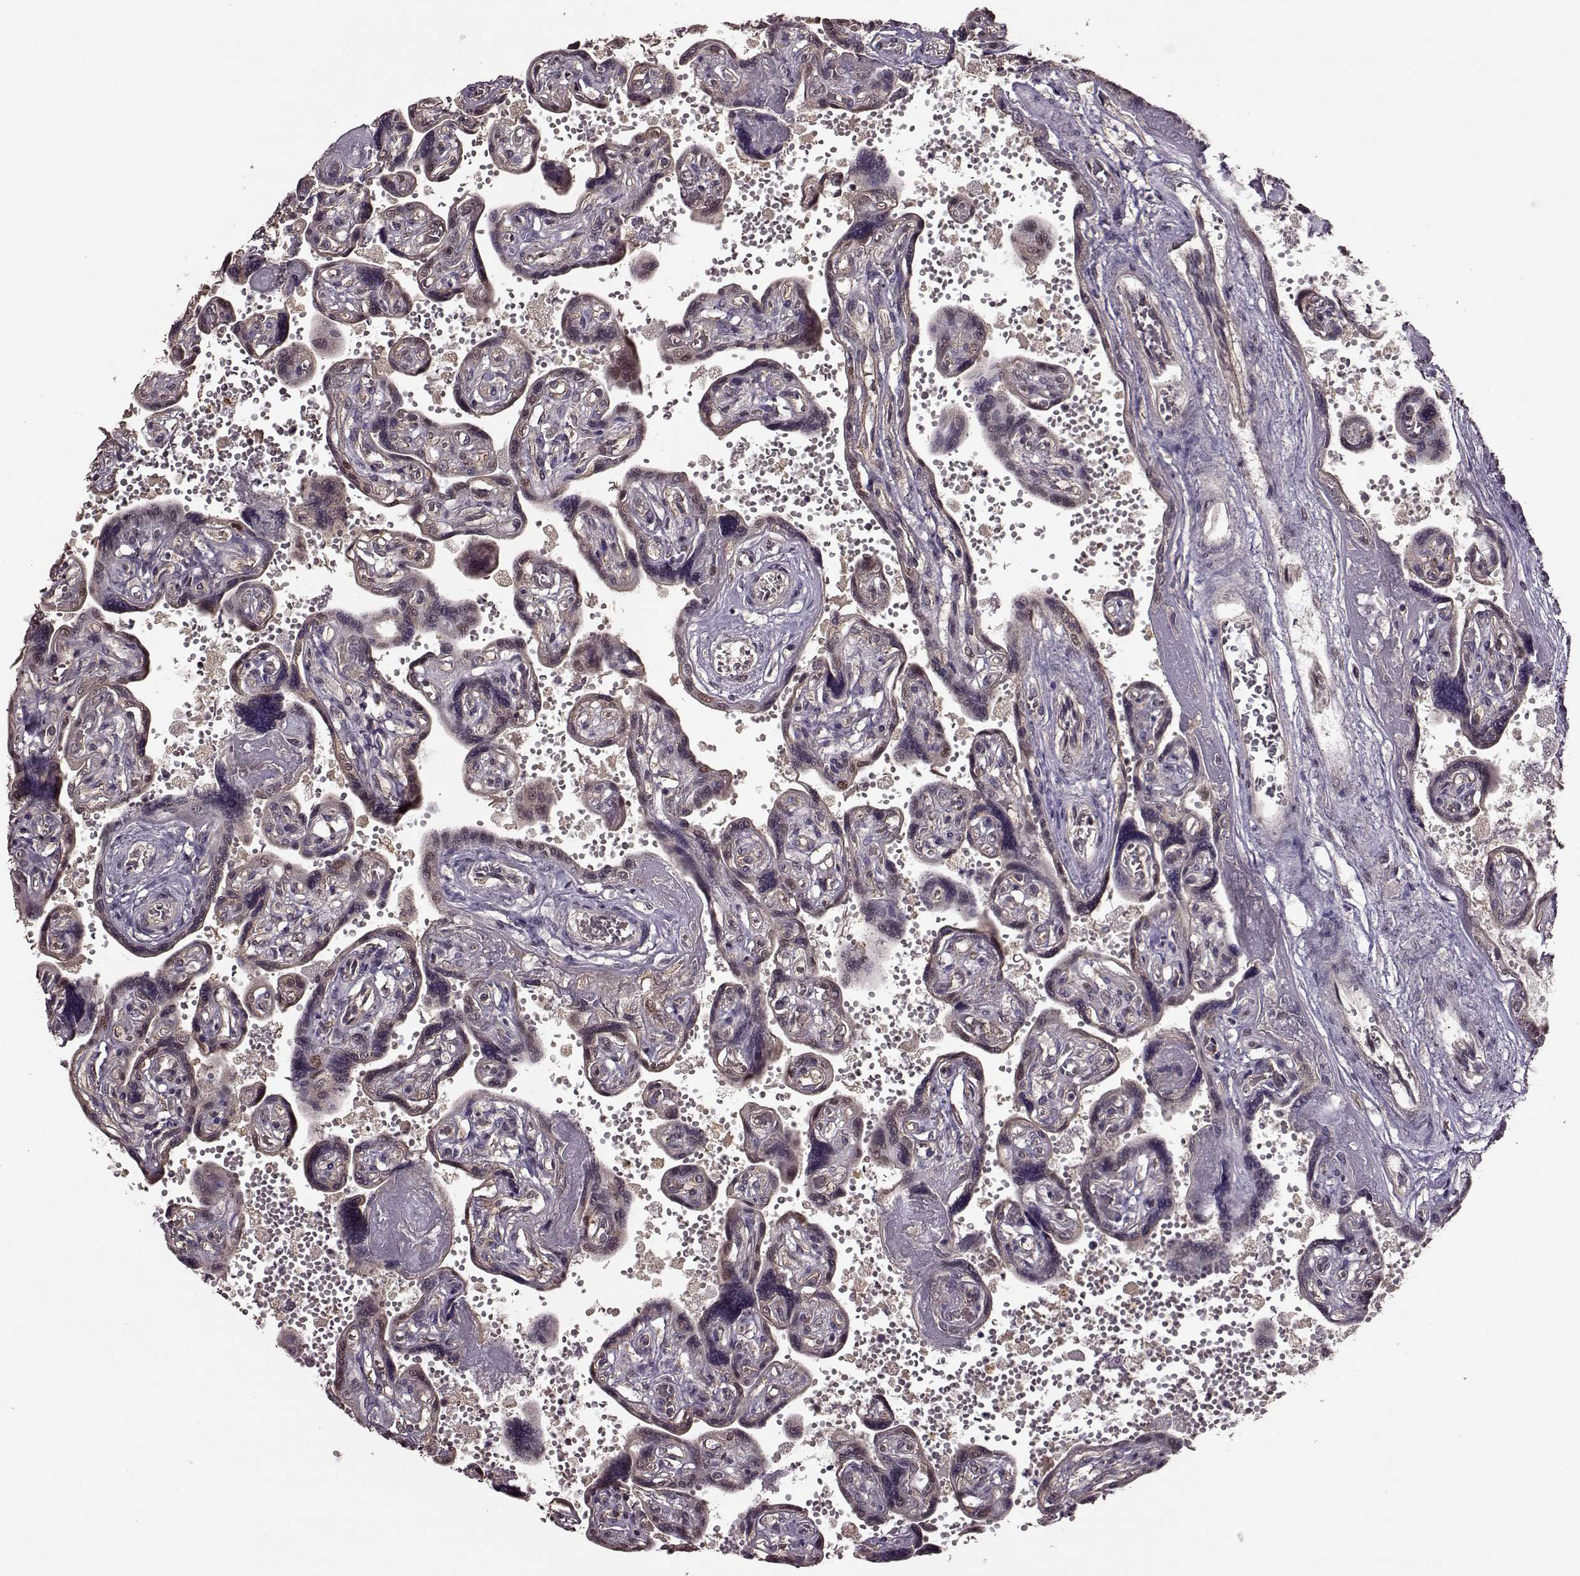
{"staining": {"intensity": "moderate", "quantity": ">75%", "location": "nuclear"}, "tissue": "placenta", "cell_type": "Decidual cells", "image_type": "normal", "snomed": [{"axis": "morphology", "description": "Normal tissue, NOS"}, {"axis": "topography", "description": "Placenta"}], "caption": "Protein staining by immunohistochemistry (IHC) reveals moderate nuclear staining in approximately >75% of decidual cells in benign placenta.", "gene": "FTO", "patient": {"sex": "female", "age": 32}}